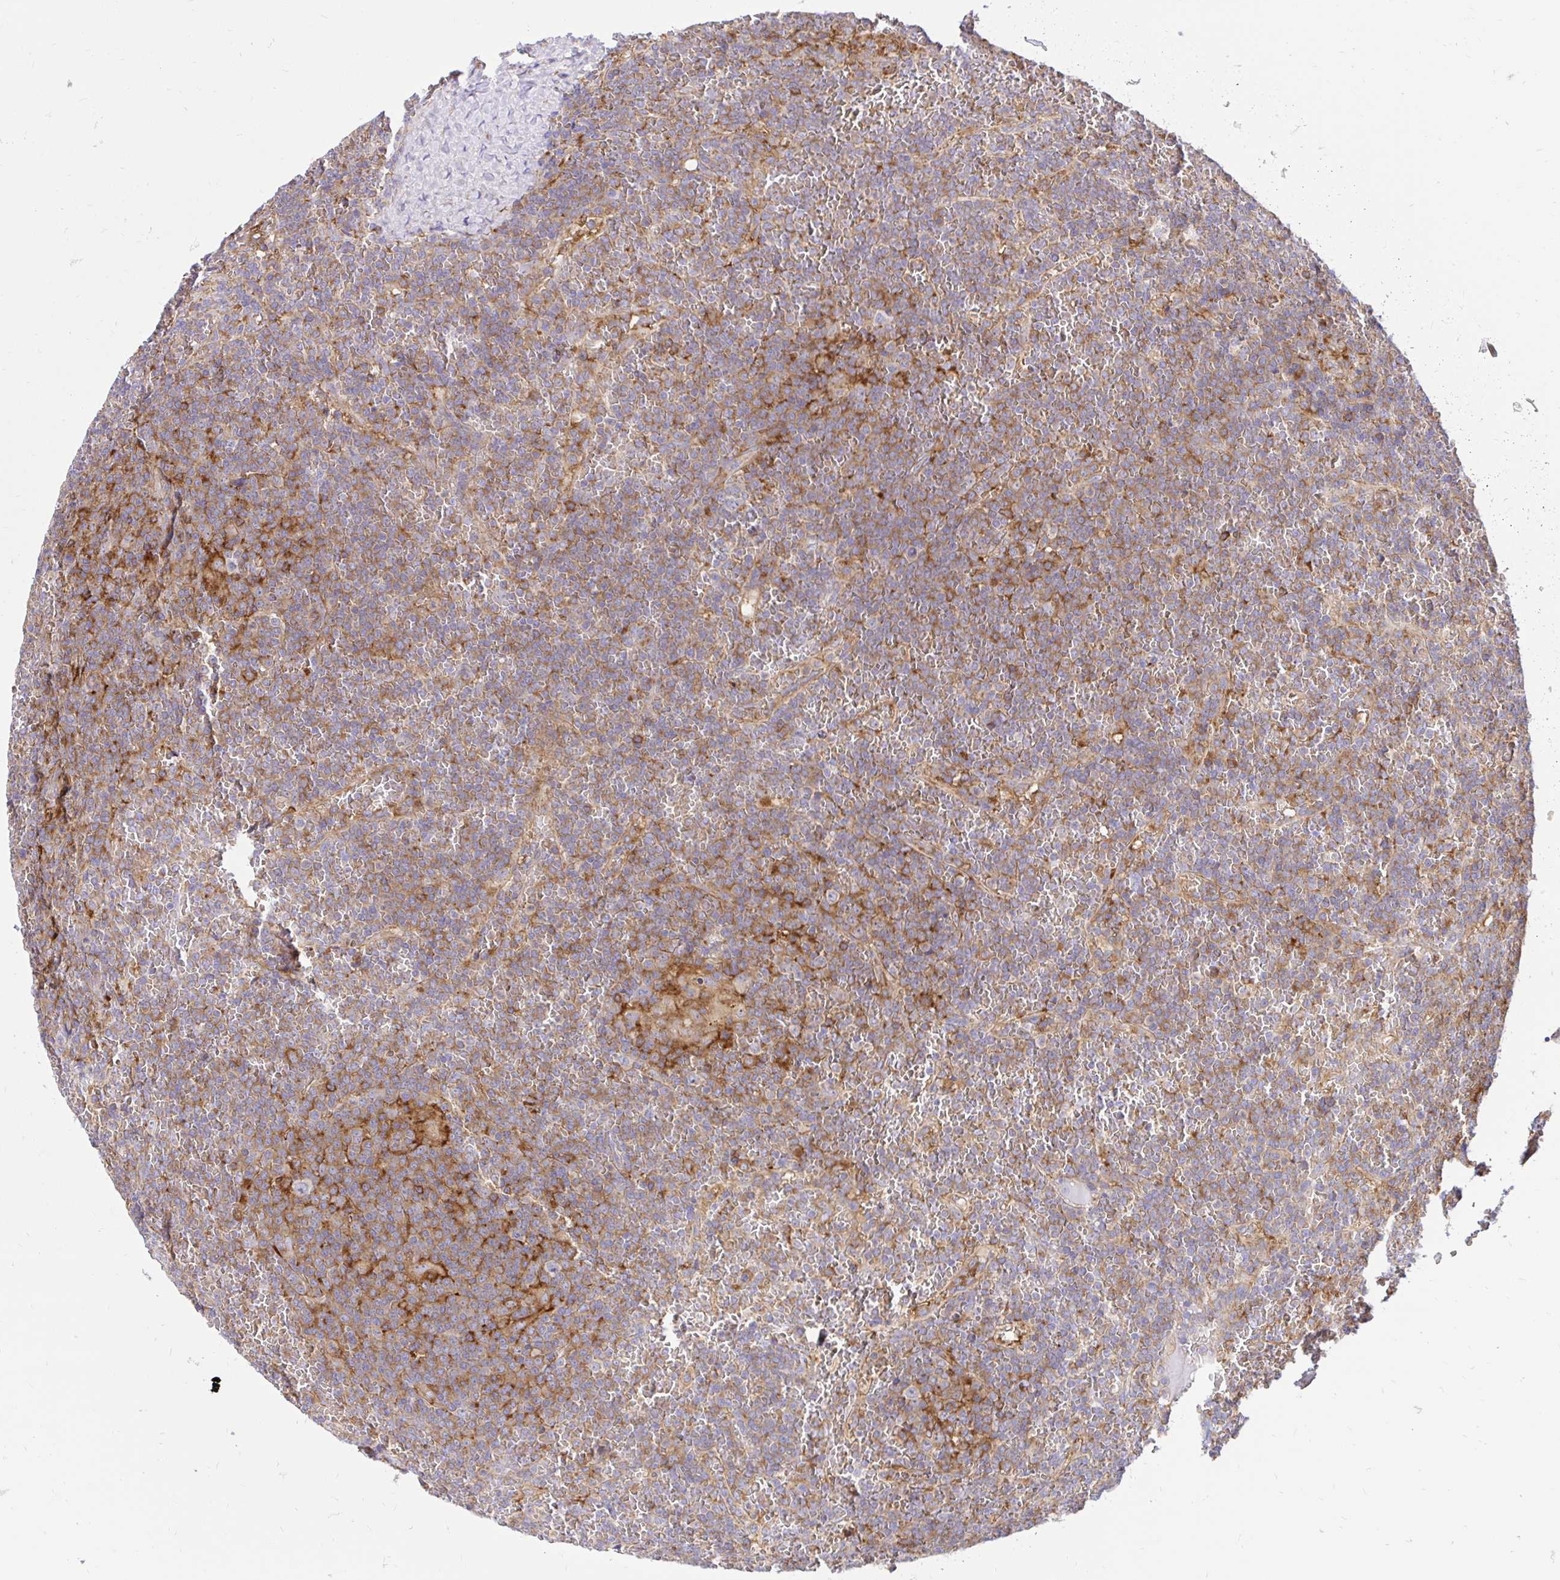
{"staining": {"intensity": "moderate", "quantity": "25%-75%", "location": "cytoplasmic/membranous"}, "tissue": "lymphoma", "cell_type": "Tumor cells", "image_type": "cancer", "snomed": [{"axis": "morphology", "description": "Malignant lymphoma, non-Hodgkin's type, Low grade"}, {"axis": "topography", "description": "Spleen"}], "caption": "DAB immunohistochemical staining of human lymphoma exhibits moderate cytoplasmic/membranous protein positivity in approximately 25%-75% of tumor cells.", "gene": "ABCB10", "patient": {"sex": "female", "age": 19}}